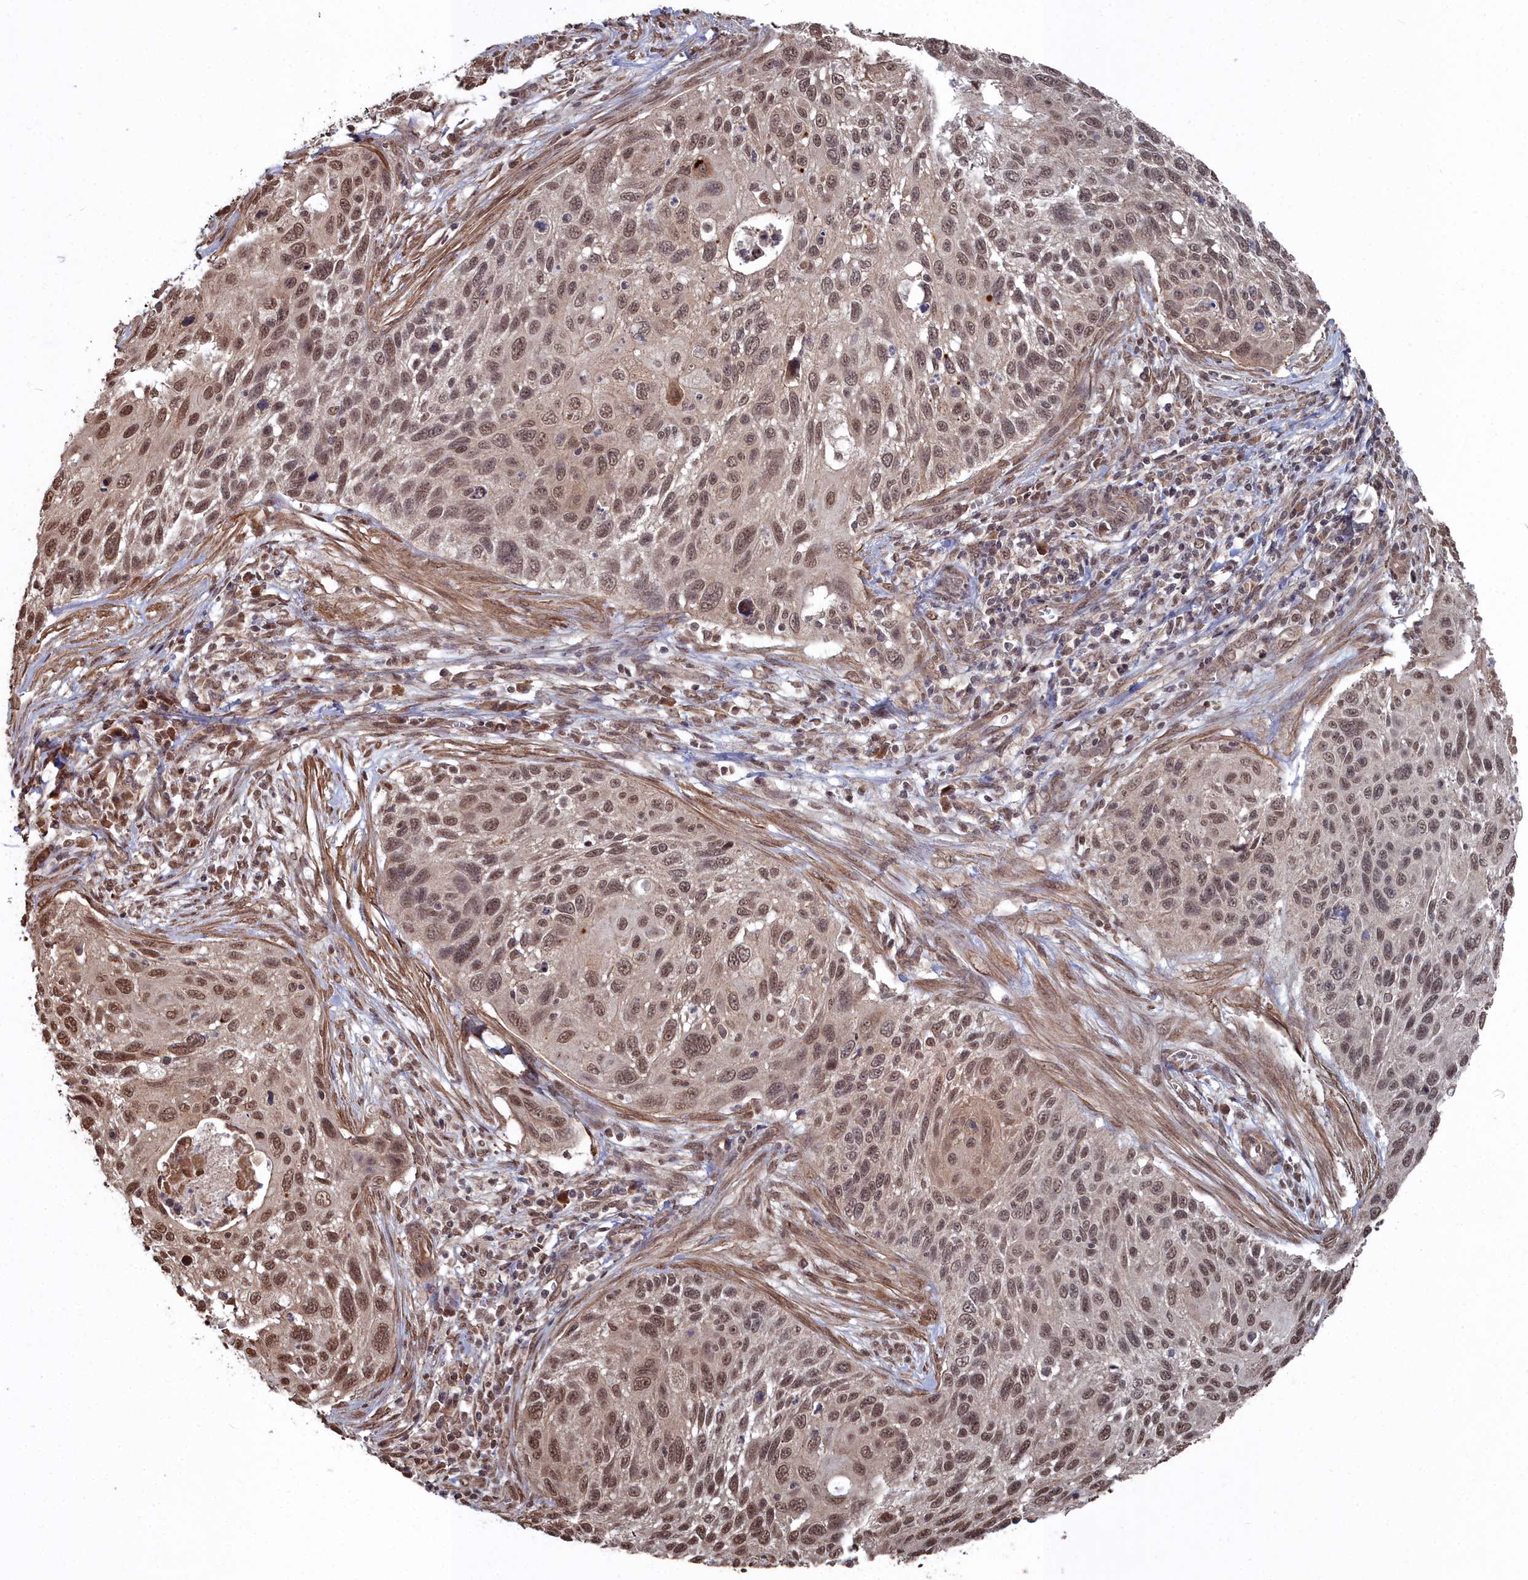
{"staining": {"intensity": "moderate", "quantity": ">75%", "location": "nuclear"}, "tissue": "cervical cancer", "cell_type": "Tumor cells", "image_type": "cancer", "snomed": [{"axis": "morphology", "description": "Squamous cell carcinoma, NOS"}, {"axis": "topography", "description": "Cervix"}], "caption": "Cervical cancer (squamous cell carcinoma) stained for a protein (brown) reveals moderate nuclear positive positivity in about >75% of tumor cells.", "gene": "CCNP", "patient": {"sex": "female", "age": 70}}